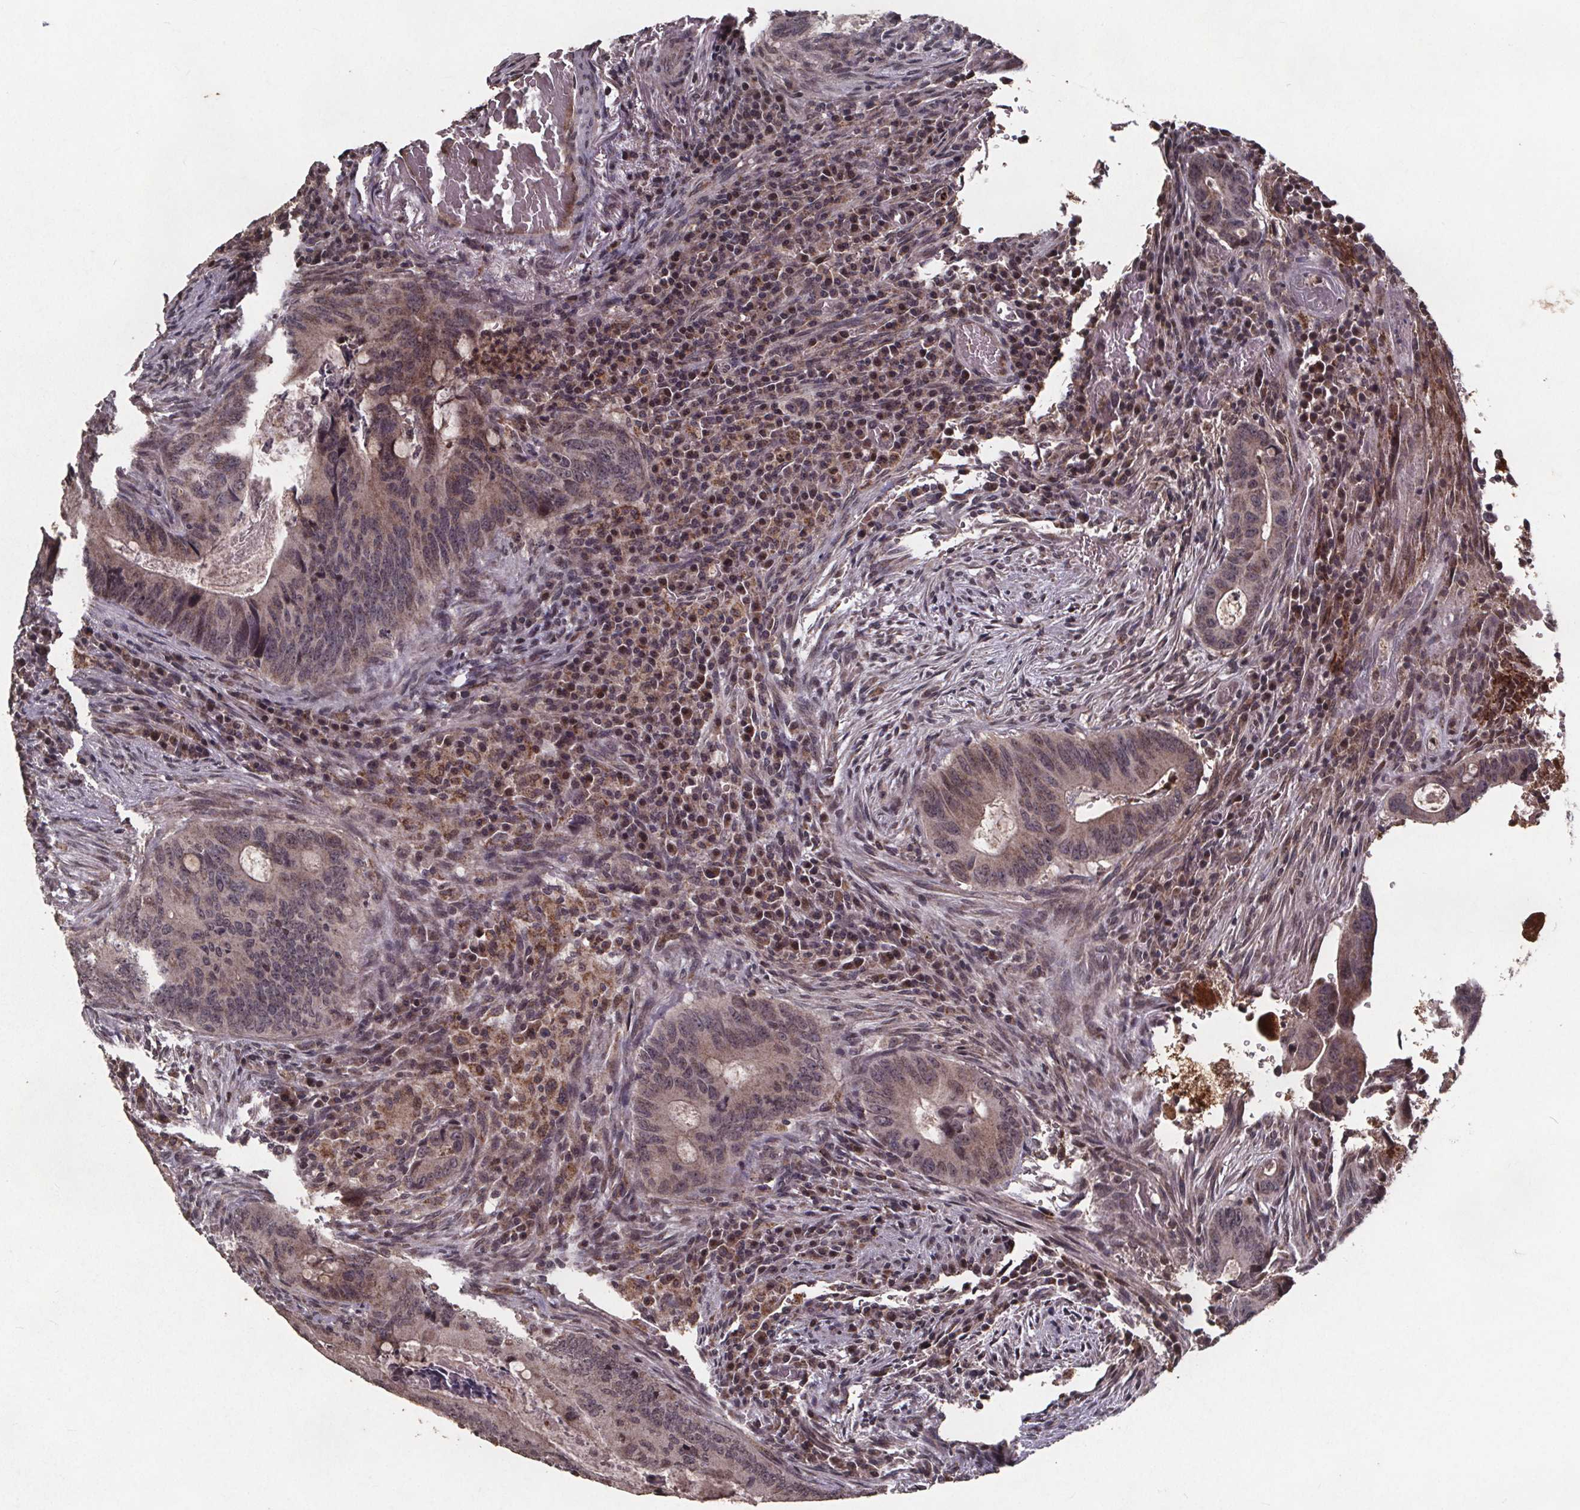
{"staining": {"intensity": "weak", "quantity": "<25%", "location": "cytoplasmic/membranous"}, "tissue": "colorectal cancer", "cell_type": "Tumor cells", "image_type": "cancer", "snomed": [{"axis": "morphology", "description": "Adenocarcinoma, NOS"}, {"axis": "topography", "description": "Colon"}], "caption": "Immunohistochemical staining of human adenocarcinoma (colorectal) displays no significant expression in tumor cells.", "gene": "GPX3", "patient": {"sex": "female", "age": 74}}